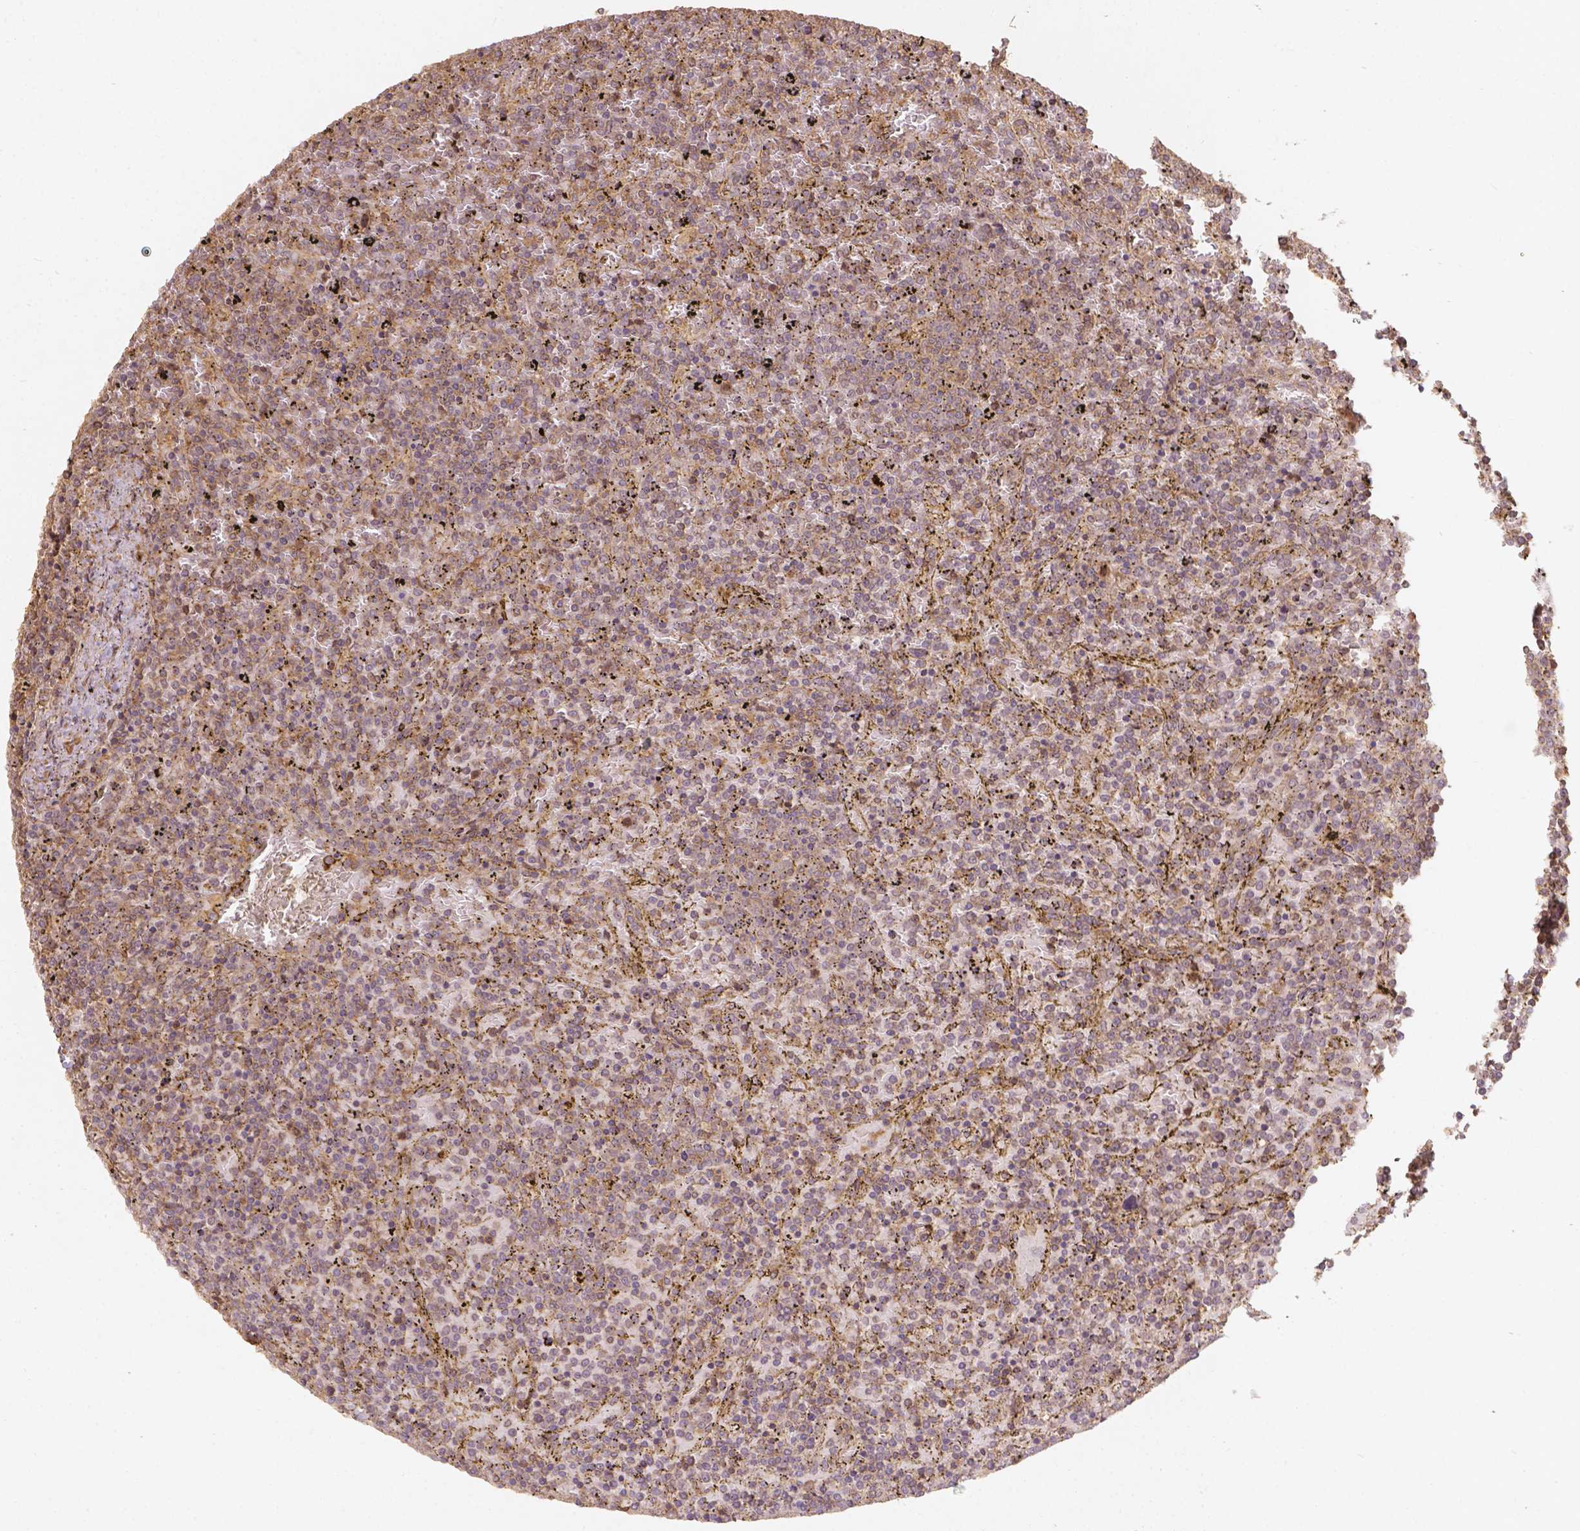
{"staining": {"intensity": "weak", "quantity": "25%-75%", "location": "cytoplasmic/membranous"}, "tissue": "lymphoma", "cell_type": "Tumor cells", "image_type": "cancer", "snomed": [{"axis": "morphology", "description": "Malignant lymphoma, non-Hodgkin's type, Low grade"}, {"axis": "topography", "description": "Spleen"}], "caption": "IHC of human lymphoma displays low levels of weak cytoplasmic/membranous expression in approximately 25%-75% of tumor cells.", "gene": "XPR1", "patient": {"sex": "female", "age": 77}}